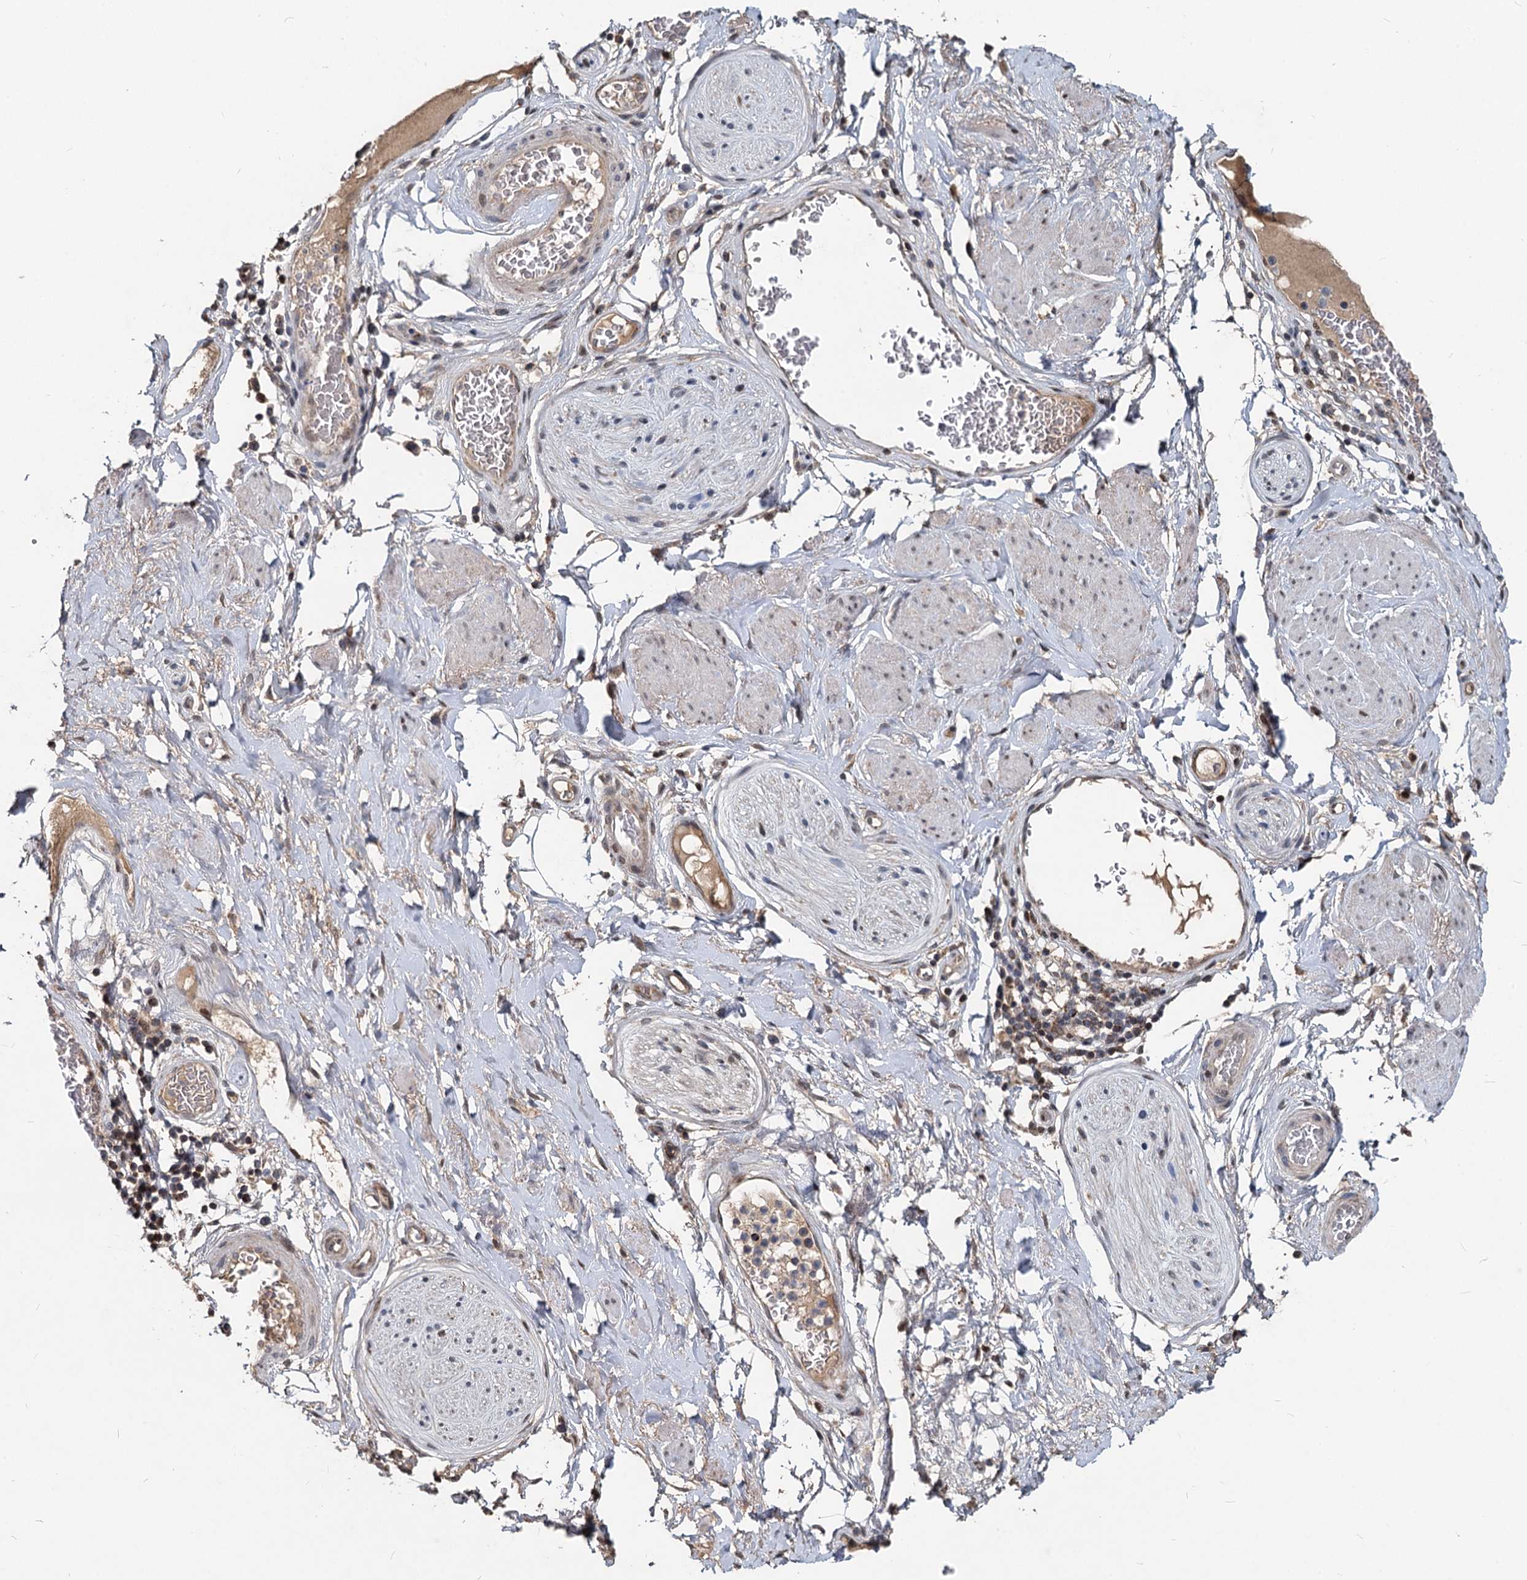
{"staining": {"intensity": "weak", "quantity": "<25%", "location": "nuclear"}, "tissue": "adipose tissue", "cell_type": "Adipocytes", "image_type": "normal", "snomed": [{"axis": "morphology", "description": "Normal tissue, NOS"}, {"axis": "morphology", "description": "Adenocarcinoma, NOS"}, {"axis": "topography", "description": "Rectum"}, {"axis": "topography", "description": "Vagina"}, {"axis": "topography", "description": "Peripheral nerve tissue"}], "caption": "The image shows no staining of adipocytes in benign adipose tissue. The staining was performed using DAB to visualize the protein expression in brown, while the nuclei were stained in blue with hematoxylin (Magnification: 20x).", "gene": "RITA1", "patient": {"sex": "female", "age": 71}}